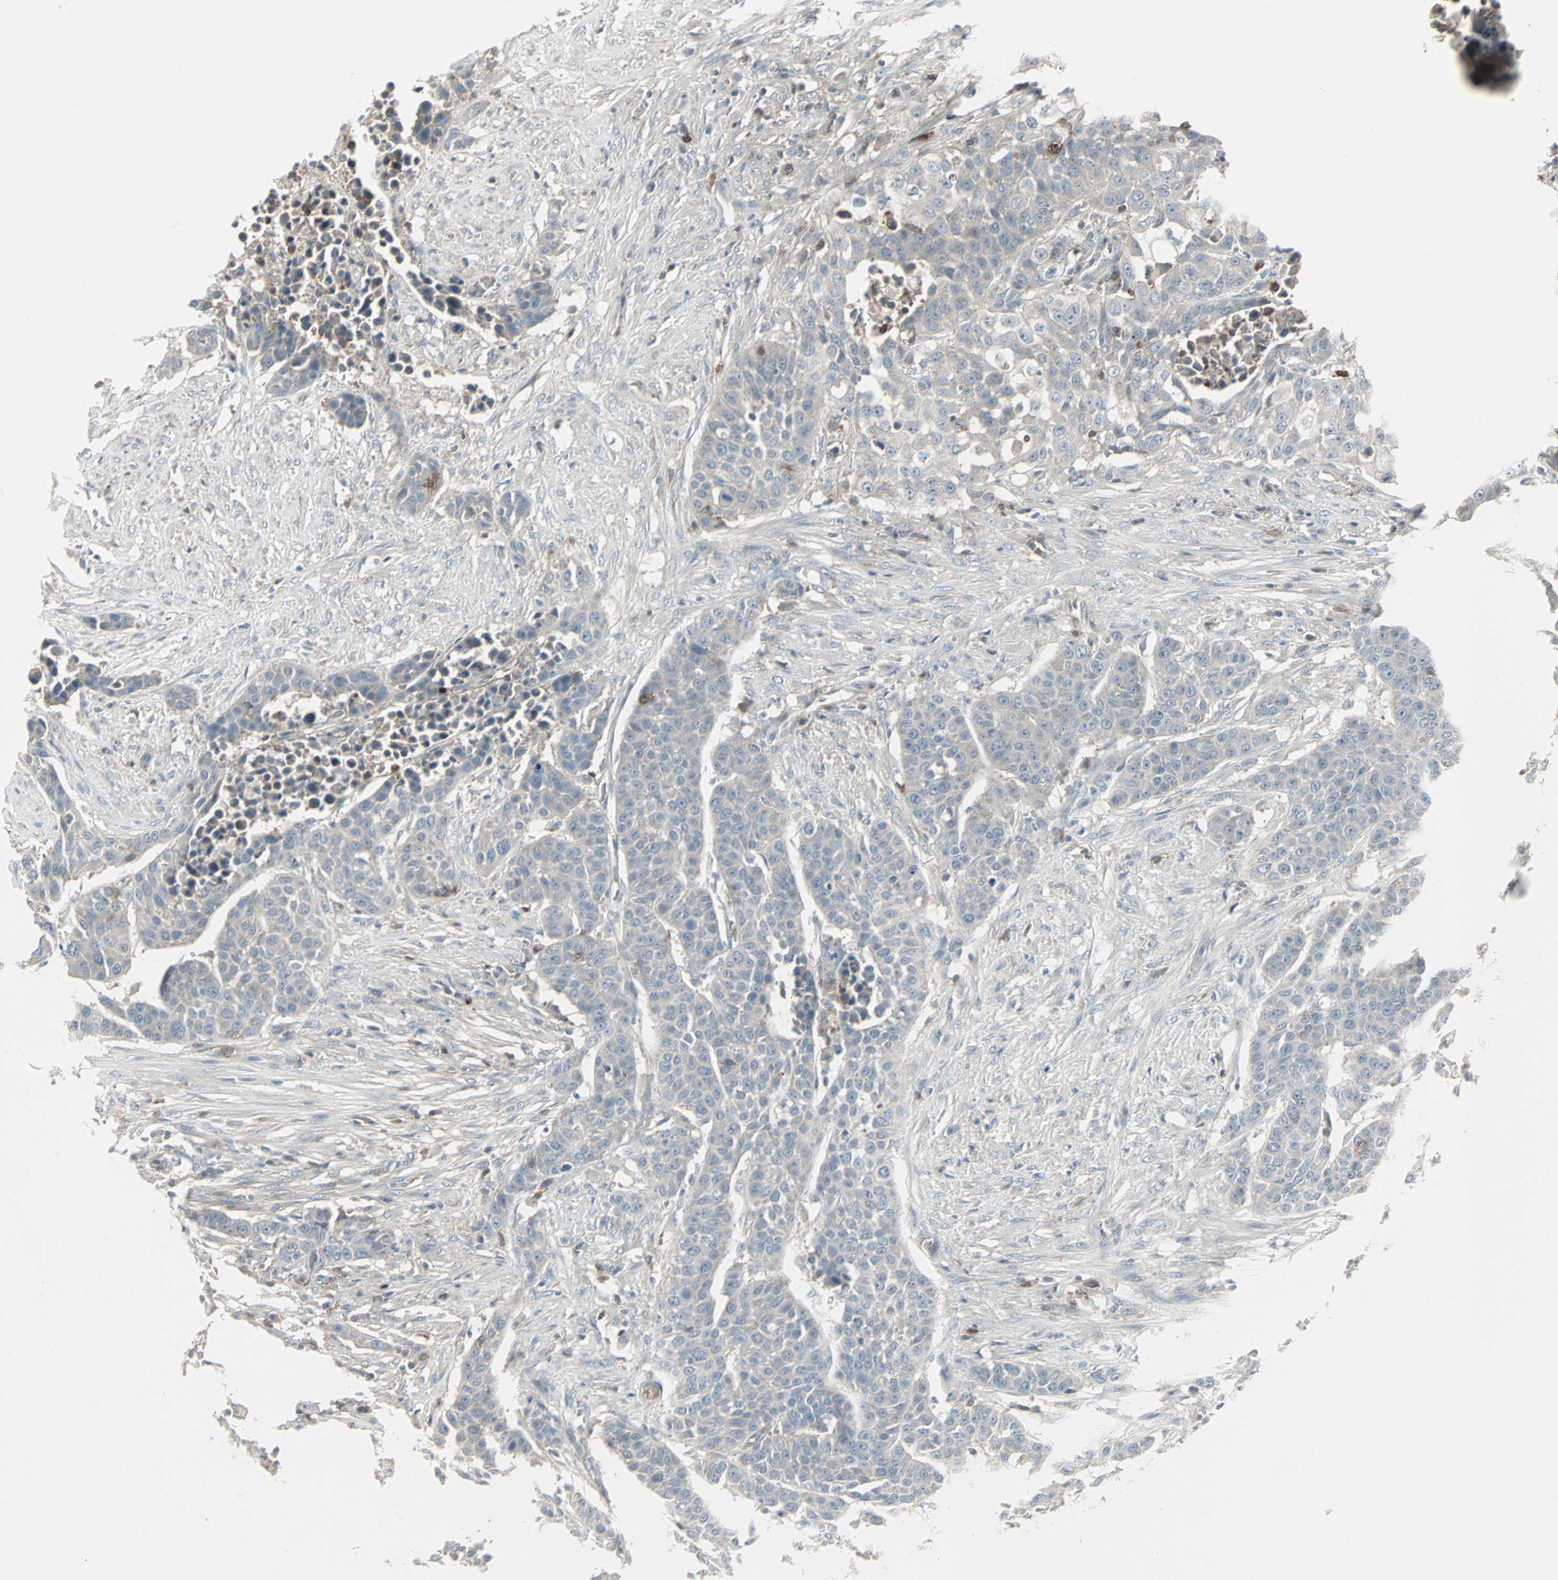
{"staining": {"intensity": "weak", "quantity": "<25%", "location": "cytoplasmic/membranous"}, "tissue": "urothelial cancer", "cell_type": "Tumor cells", "image_type": "cancer", "snomed": [{"axis": "morphology", "description": "Urothelial carcinoma, High grade"}, {"axis": "topography", "description": "Urinary bladder"}], "caption": "Immunohistochemistry micrograph of human high-grade urothelial carcinoma stained for a protein (brown), which displays no positivity in tumor cells.", "gene": "ZSCAN32", "patient": {"sex": "male", "age": 74}}